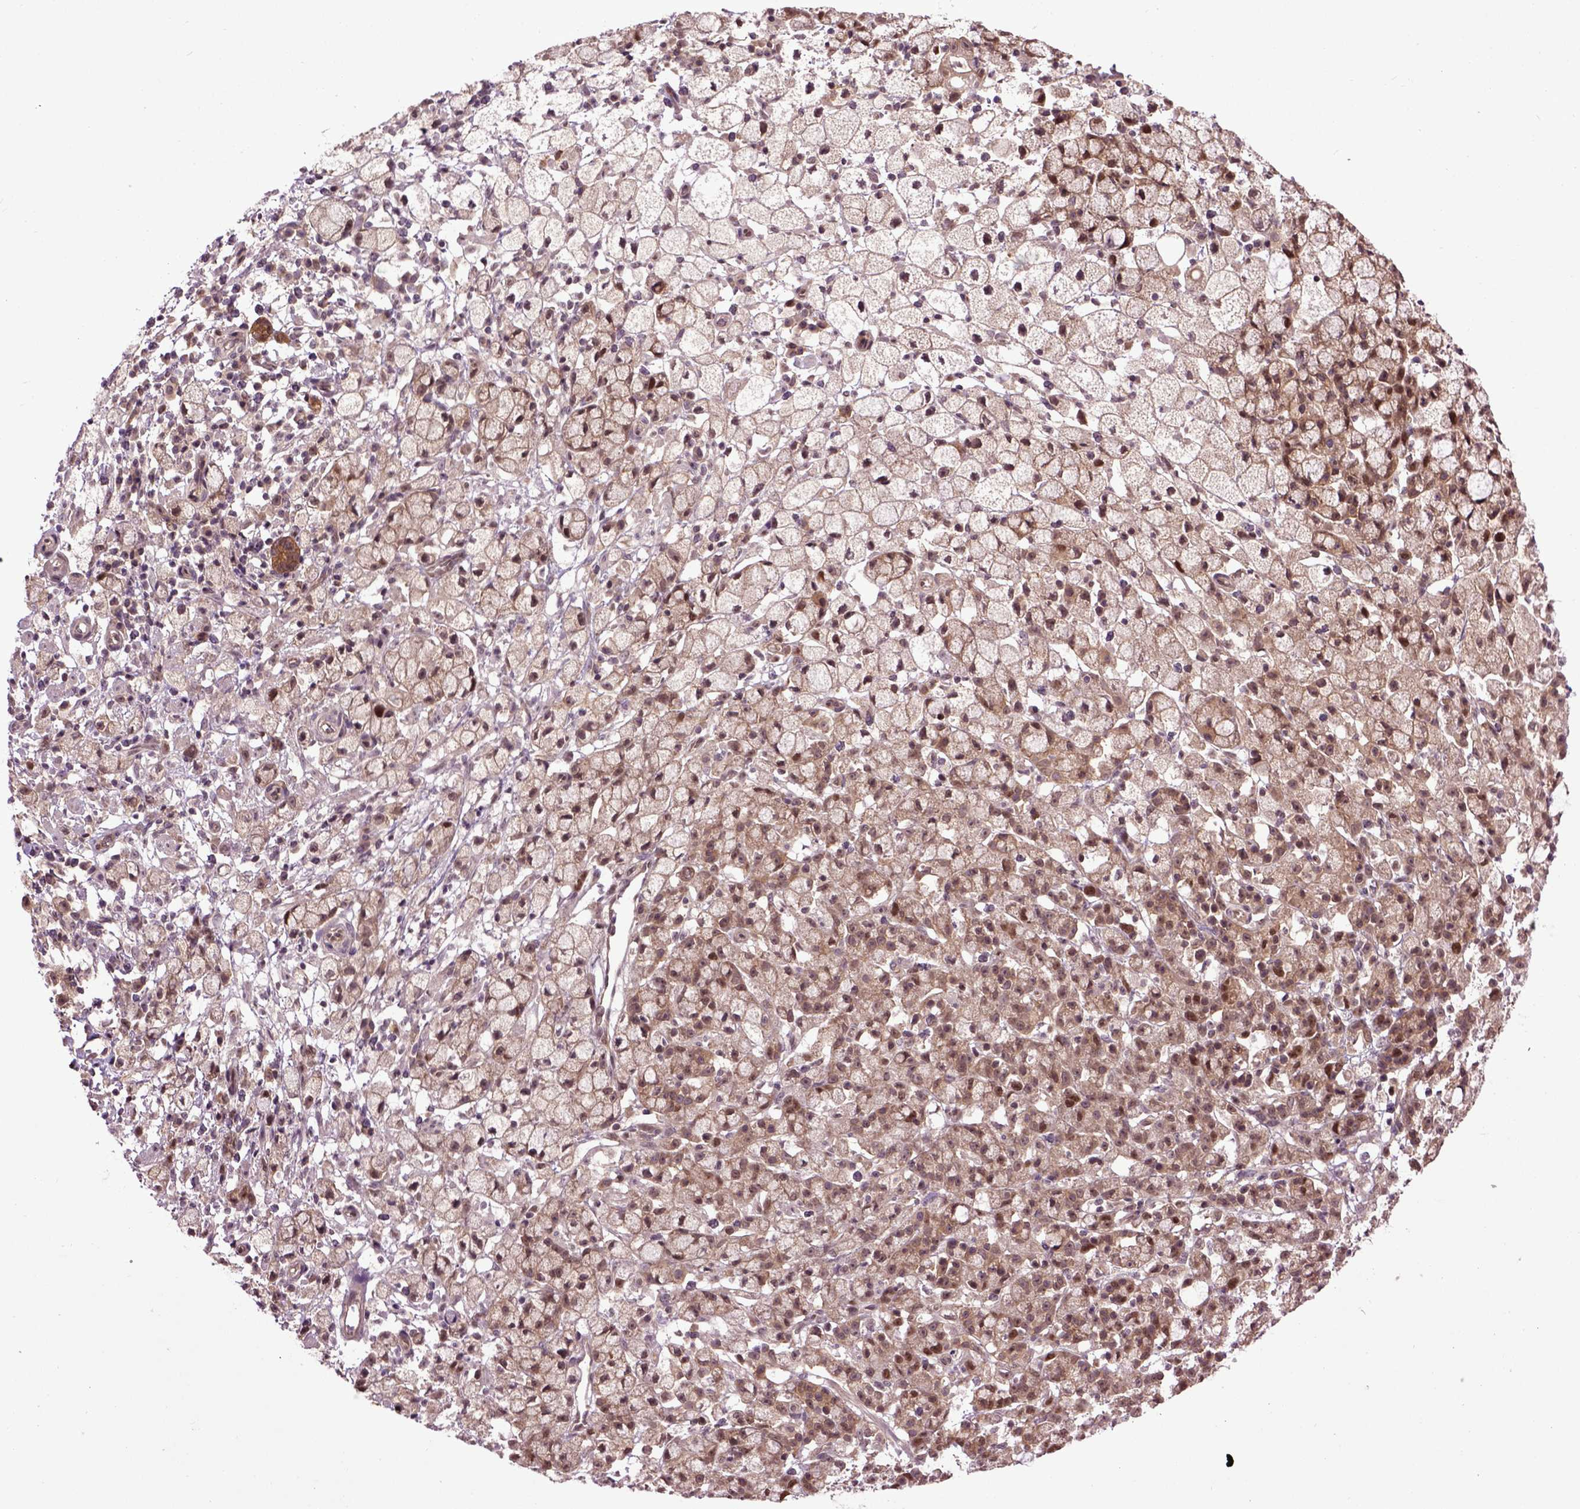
{"staining": {"intensity": "moderate", "quantity": ">75%", "location": "cytoplasmic/membranous,nuclear"}, "tissue": "stomach cancer", "cell_type": "Tumor cells", "image_type": "cancer", "snomed": [{"axis": "morphology", "description": "Adenocarcinoma, NOS"}, {"axis": "topography", "description": "Stomach"}], "caption": "Moderate cytoplasmic/membranous and nuclear expression is identified in about >75% of tumor cells in stomach cancer.", "gene": "WDR48", "patient": {"sex": "male", "age": 58}}